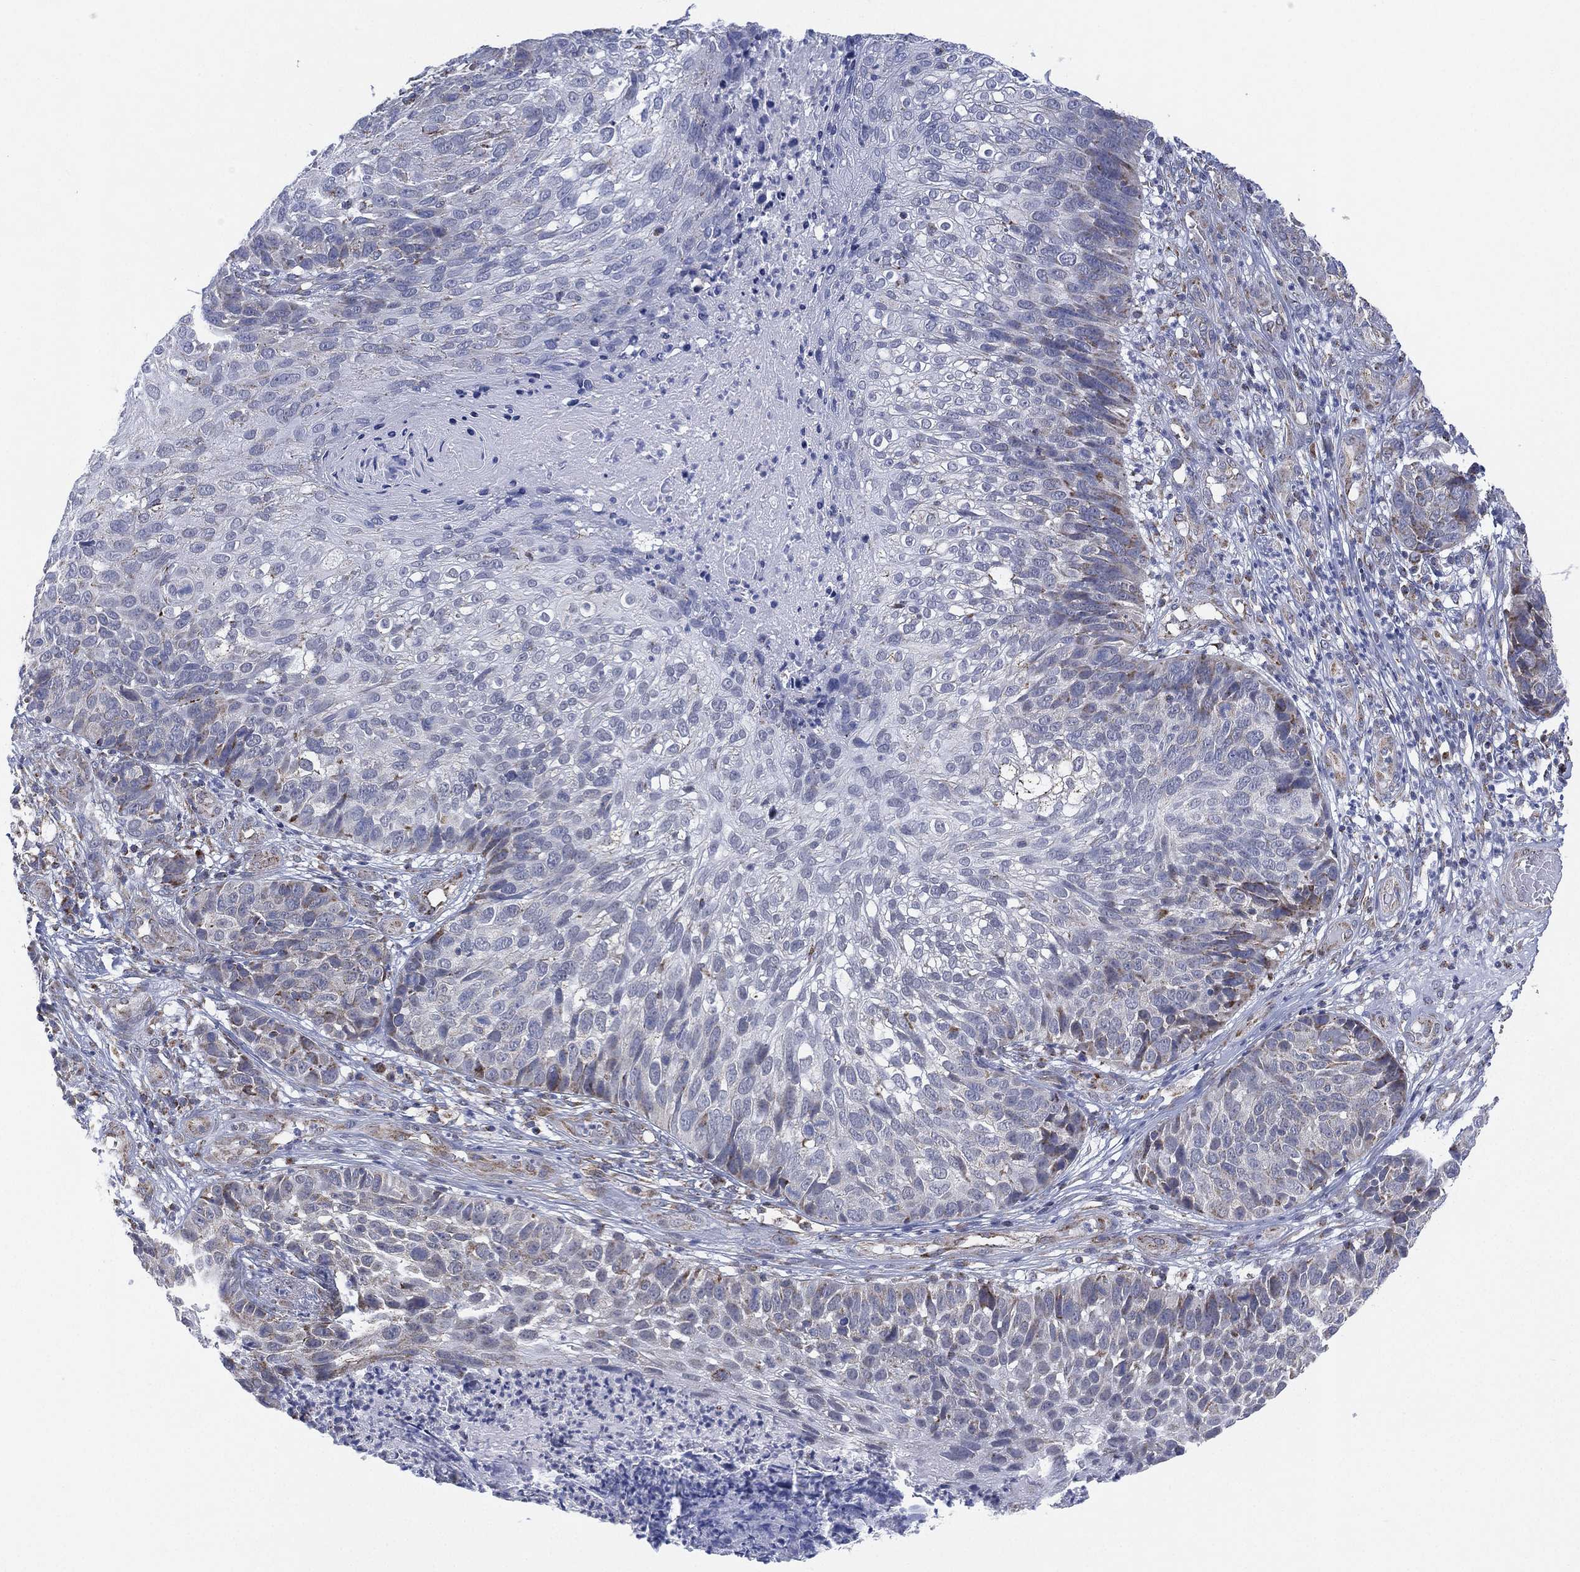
{"staining": {"intensity": "negative", "quantity": "none", "location": "none"}, "tissue": "skin cancer", "cell_type": "Tumor cells", "image_type": "cancer", "snomed": [{"axis": "morphology", "description": "Squamous cell carcinoma, NOS"}, {"axis": "topography", "description": "Skin"}], "caption": "DAB immunohistochemical staining of skin squamous cell carcinoma reveals no significant positivity in tumor cells. (Stains: DAB (3,3'-diaminobenzidine) immunohistochemistry (IHC) with hematoxylin counter stain, Microscopy: brightfield microscopy at high magnification).", "gene": "INA", "patient": {"sex": "male", "age": 92}}